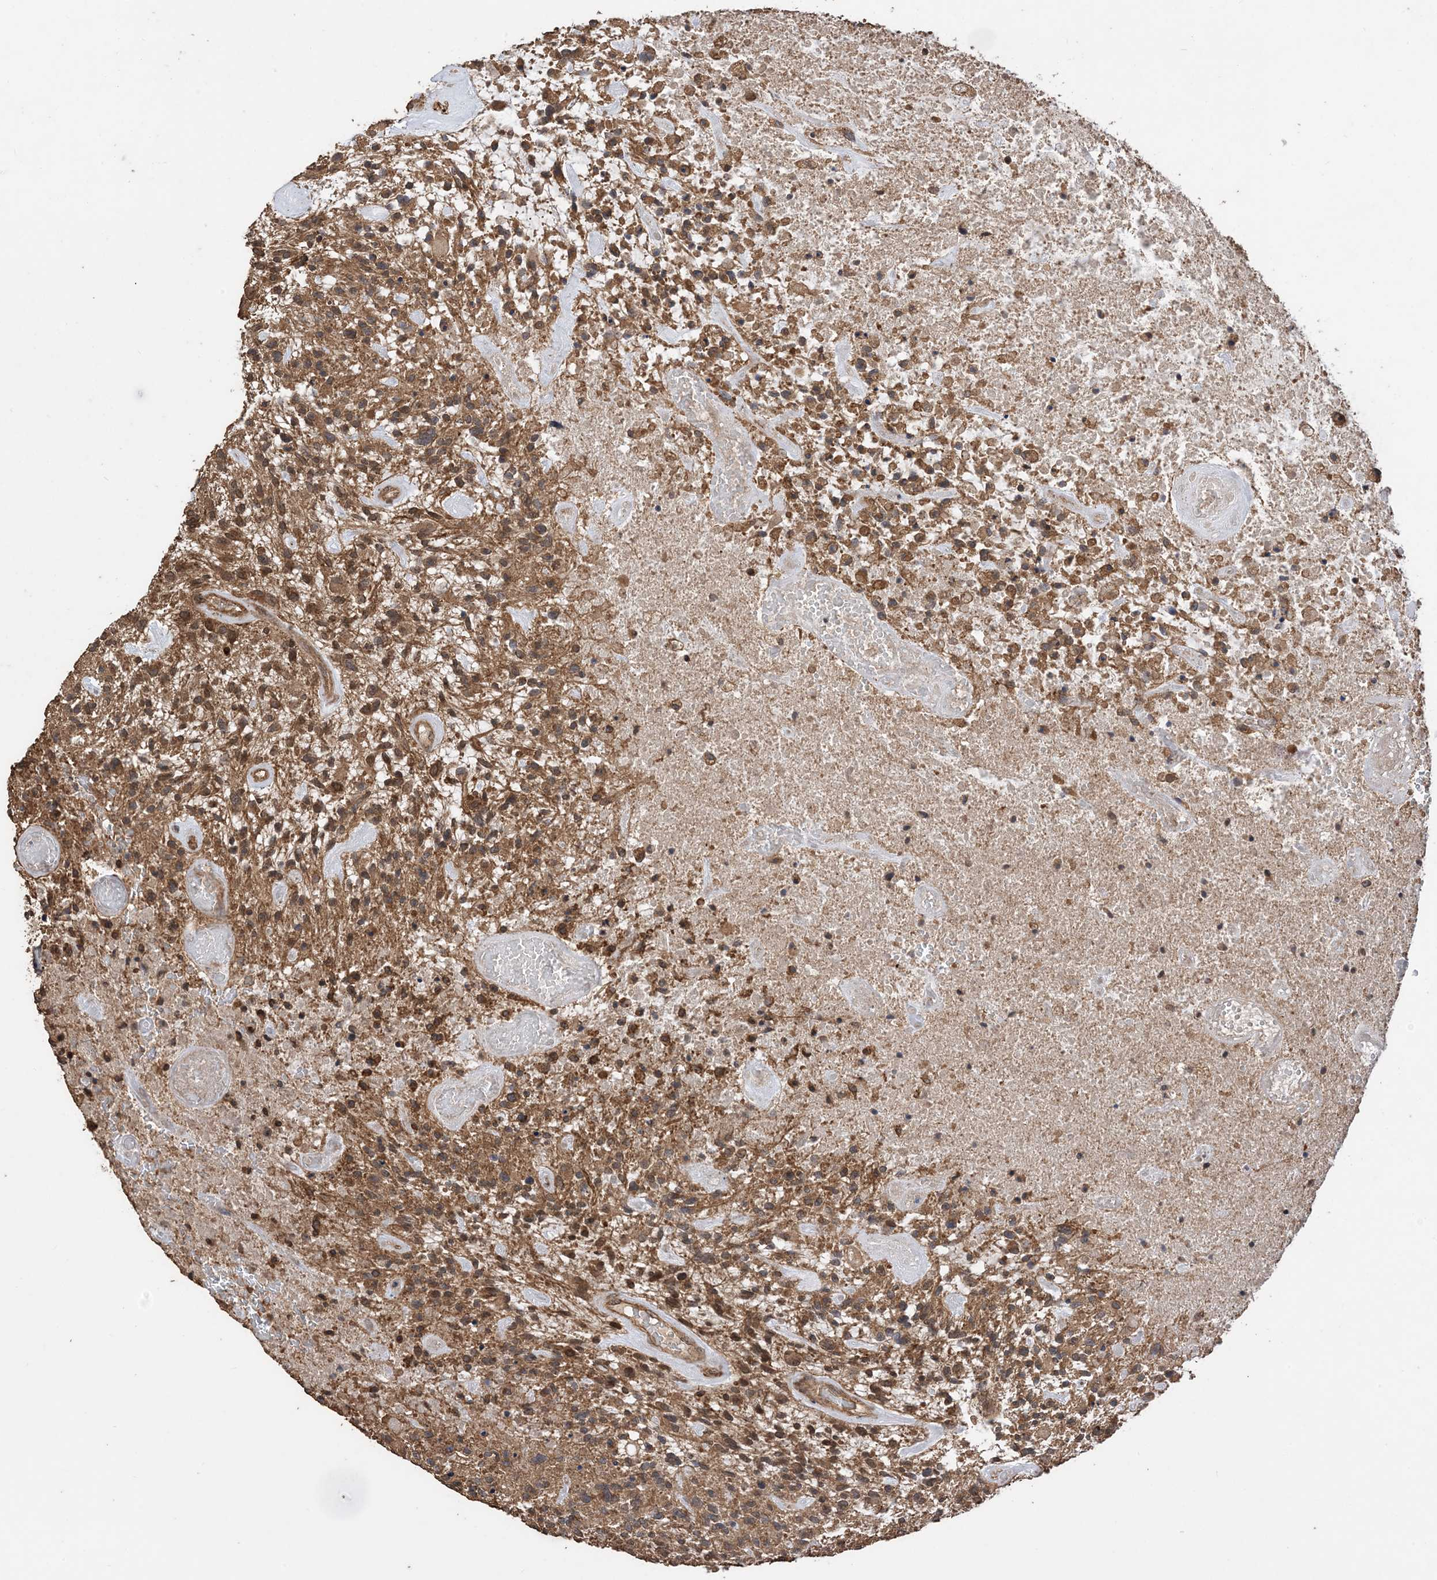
{"staining": {"intensity": "moderate", "quantity": ">75%", "location": "cytoplasmic/membranous"}, "tissue": "glioma", "cell_type": "Tumor cells", "image_type": "cancer", "snomed": [{"axis": "morphology", "description": "Glioma, malignant, High grade"}, {"axis": "topography", "description": "Brain"}], "caption": "Immunohistochemistry (IHC) of human malignant glioma (high-grade) demonstrates medium levels of moderate cytoplasmic/membranous expression in about >75% of tumor cells.", "gene": "ZKSCAN5", "patient": {"sex": "male", "age": 47}}